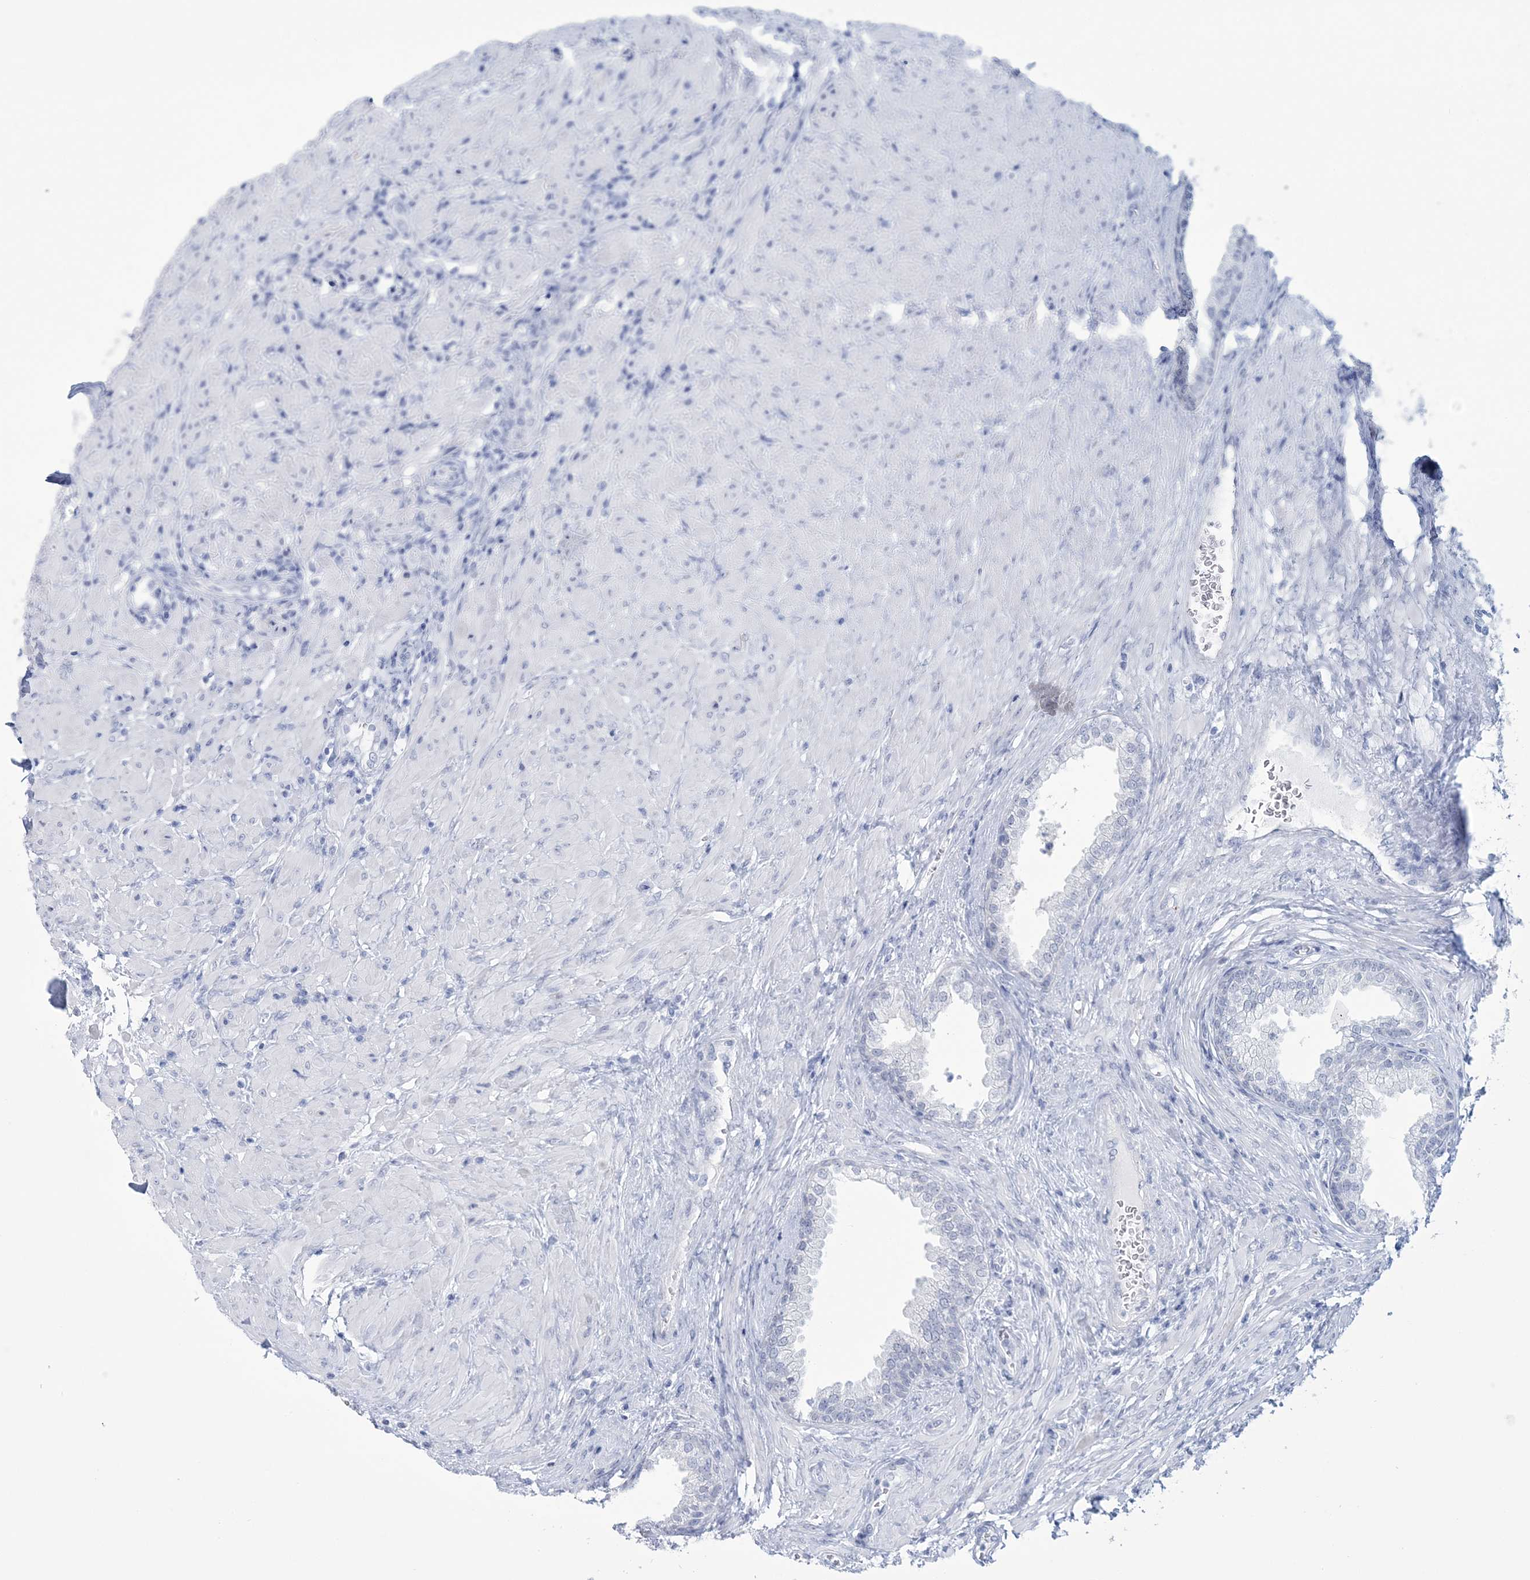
{"staining": {"intensity": "negative", "quantity": "none", "location": "none"}, "tissue": "prostate", "cell_type": "Glandular cells", "image_type": "normal", "snomed": [{"axis": "morphology", "description": "Normal tissue, NOS"}, {"axis": "topography", "description": "Prostate"}], "caption": "Immunohistochemistry micrograph of unremarkable human prostate stained for a protein (brown), which reveals no positivity in glandular cells.", "gene": "DPCD", "patient": {"sex": "male", "age": 76}}